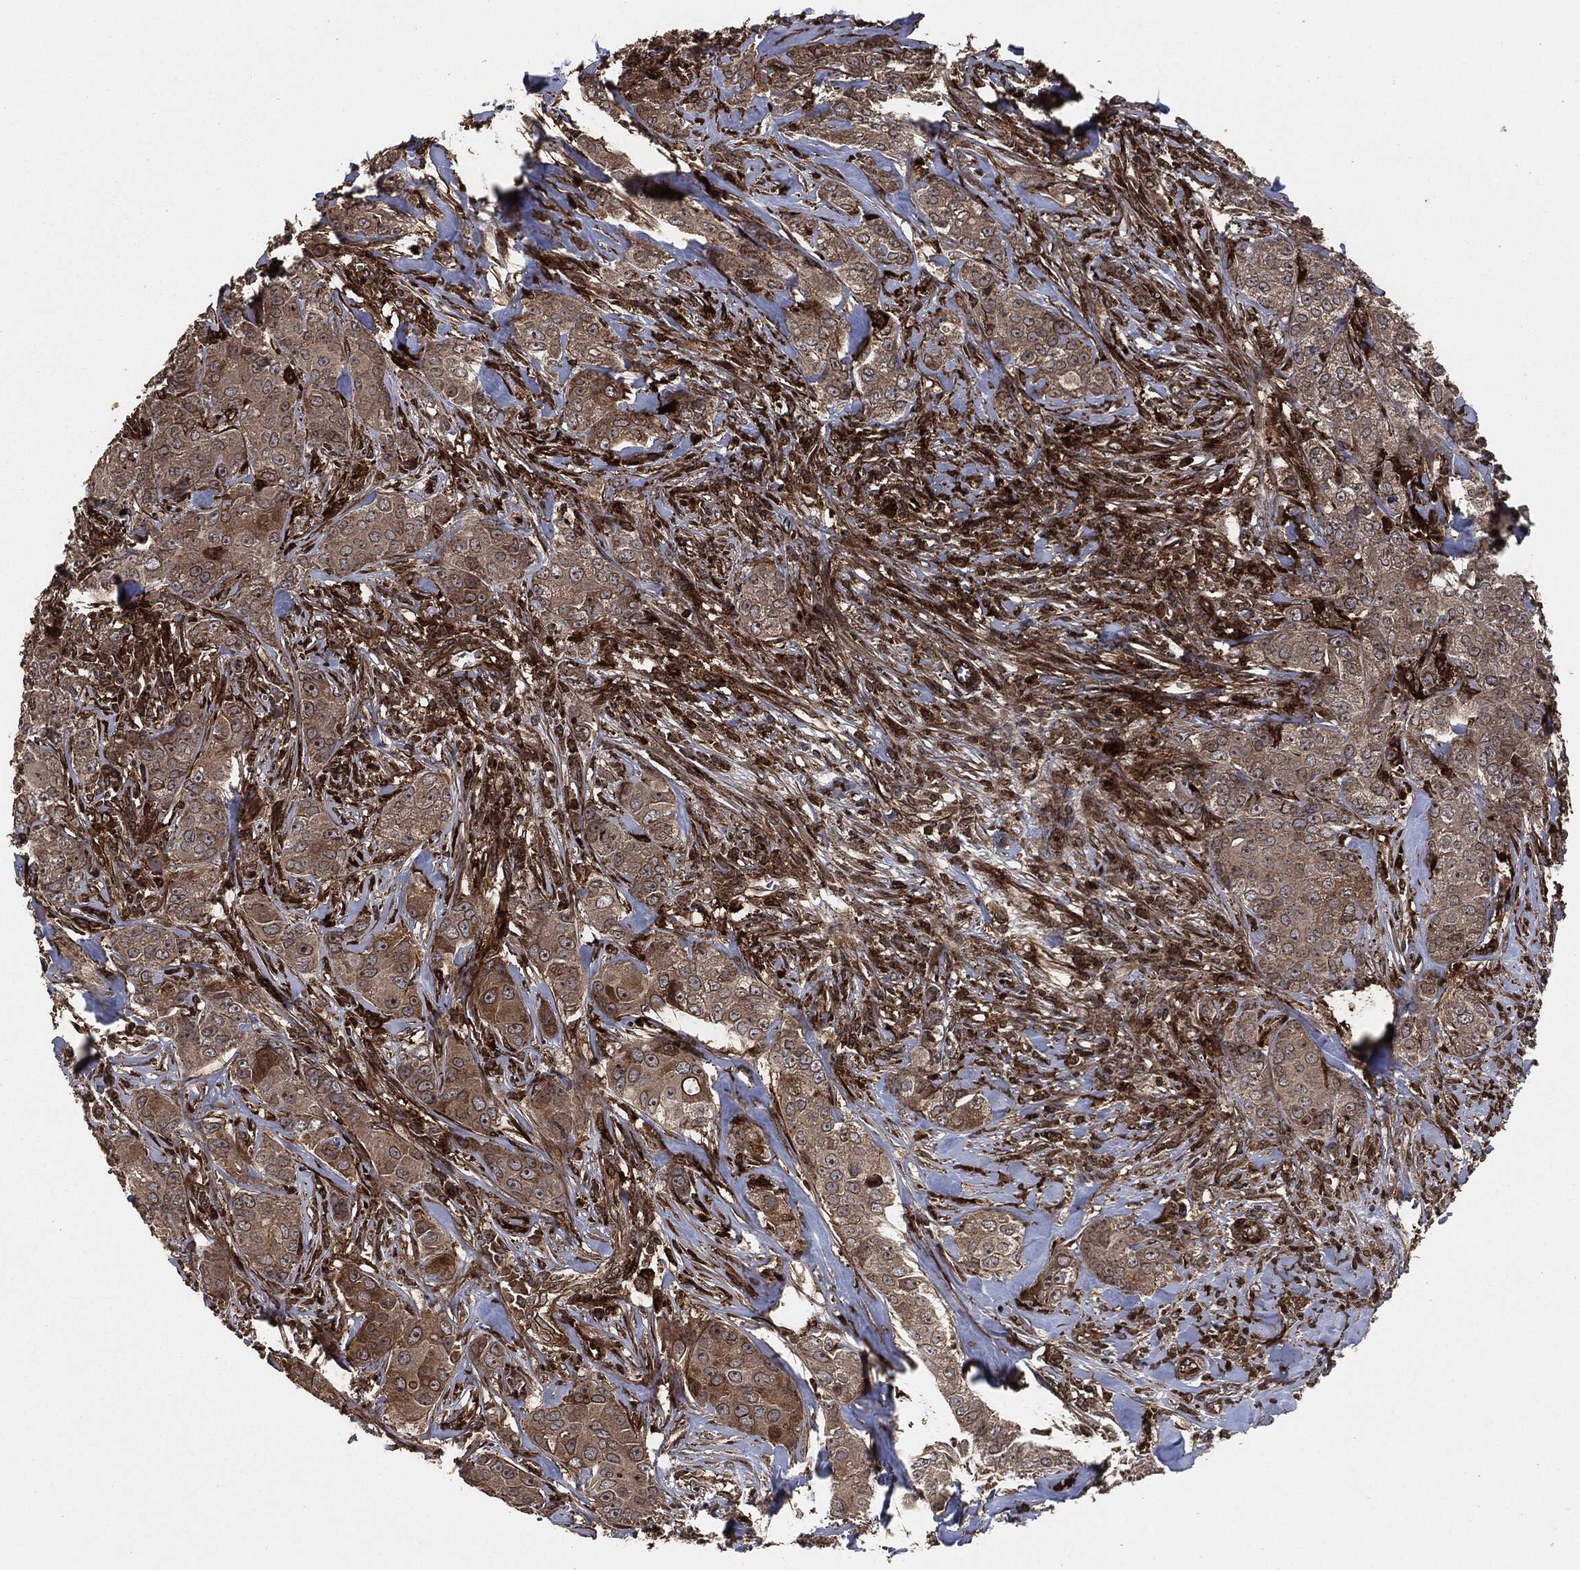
{"staining": {"intensity": "weak", "quantity": ">75%", "location": "cytoplasmic/membranous"}, "tissue": "breast cancer", "cell_type": "Tumor cells", "image_type": "cancer", "snomed": [{"axis": "morphology", "description": "Duct carcinoma"}, {"axis": "topography", "description": "Breast"}], "caption": "DAB immunohistochemical staining of human breast cancer shows weak cytoplasmic/membranous protein staining in approximately >75% of tumor cells. The staining is performed using DAB brown chromogen to label protein expression. The nuclei are counter-stained blue using hematoxylin.", "gene": "IFIT1", "patient": {"sex": "female", "age": 43}}